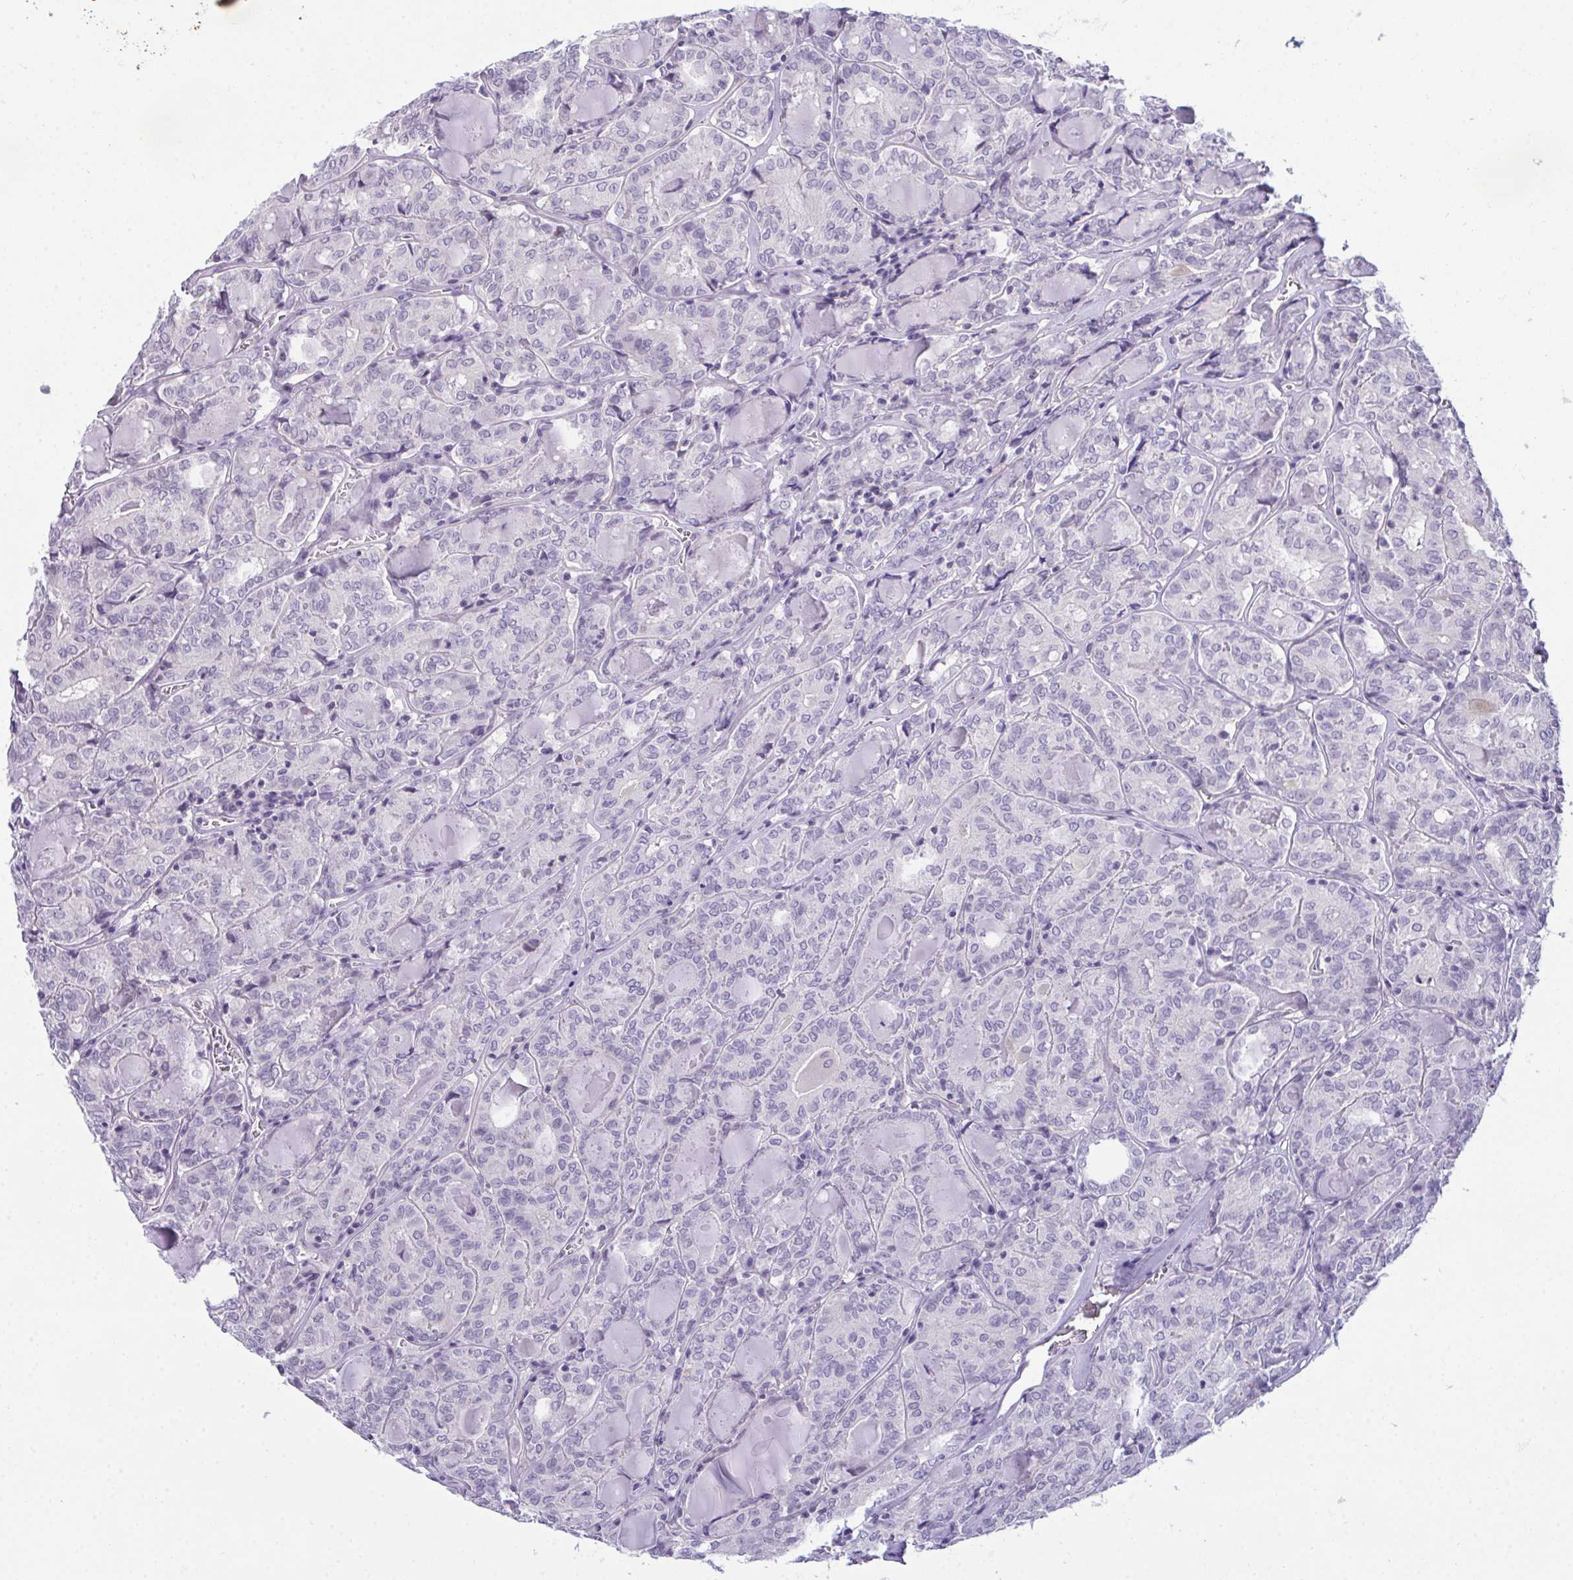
{"staining": {"intensity": "negative", "quantity": "none", "location": "none"}, "tissue": "thyroid cancer", "cell_type": "Tumor cells", "image_type": "cancer", "snomed": [{"axis": "morphology", "description": "Papillary adenocarcinoma, NOS"}, {"axis": "topography", "description": "Thyroid gland"}], "caption": "Papillary adenocarcinoma (thyroid) was stained to show a protein in brown. There is no significant staining in tumor cells.", "gene": "ATP6V0D2", "patient": {"sex": "female", "age": 72}}